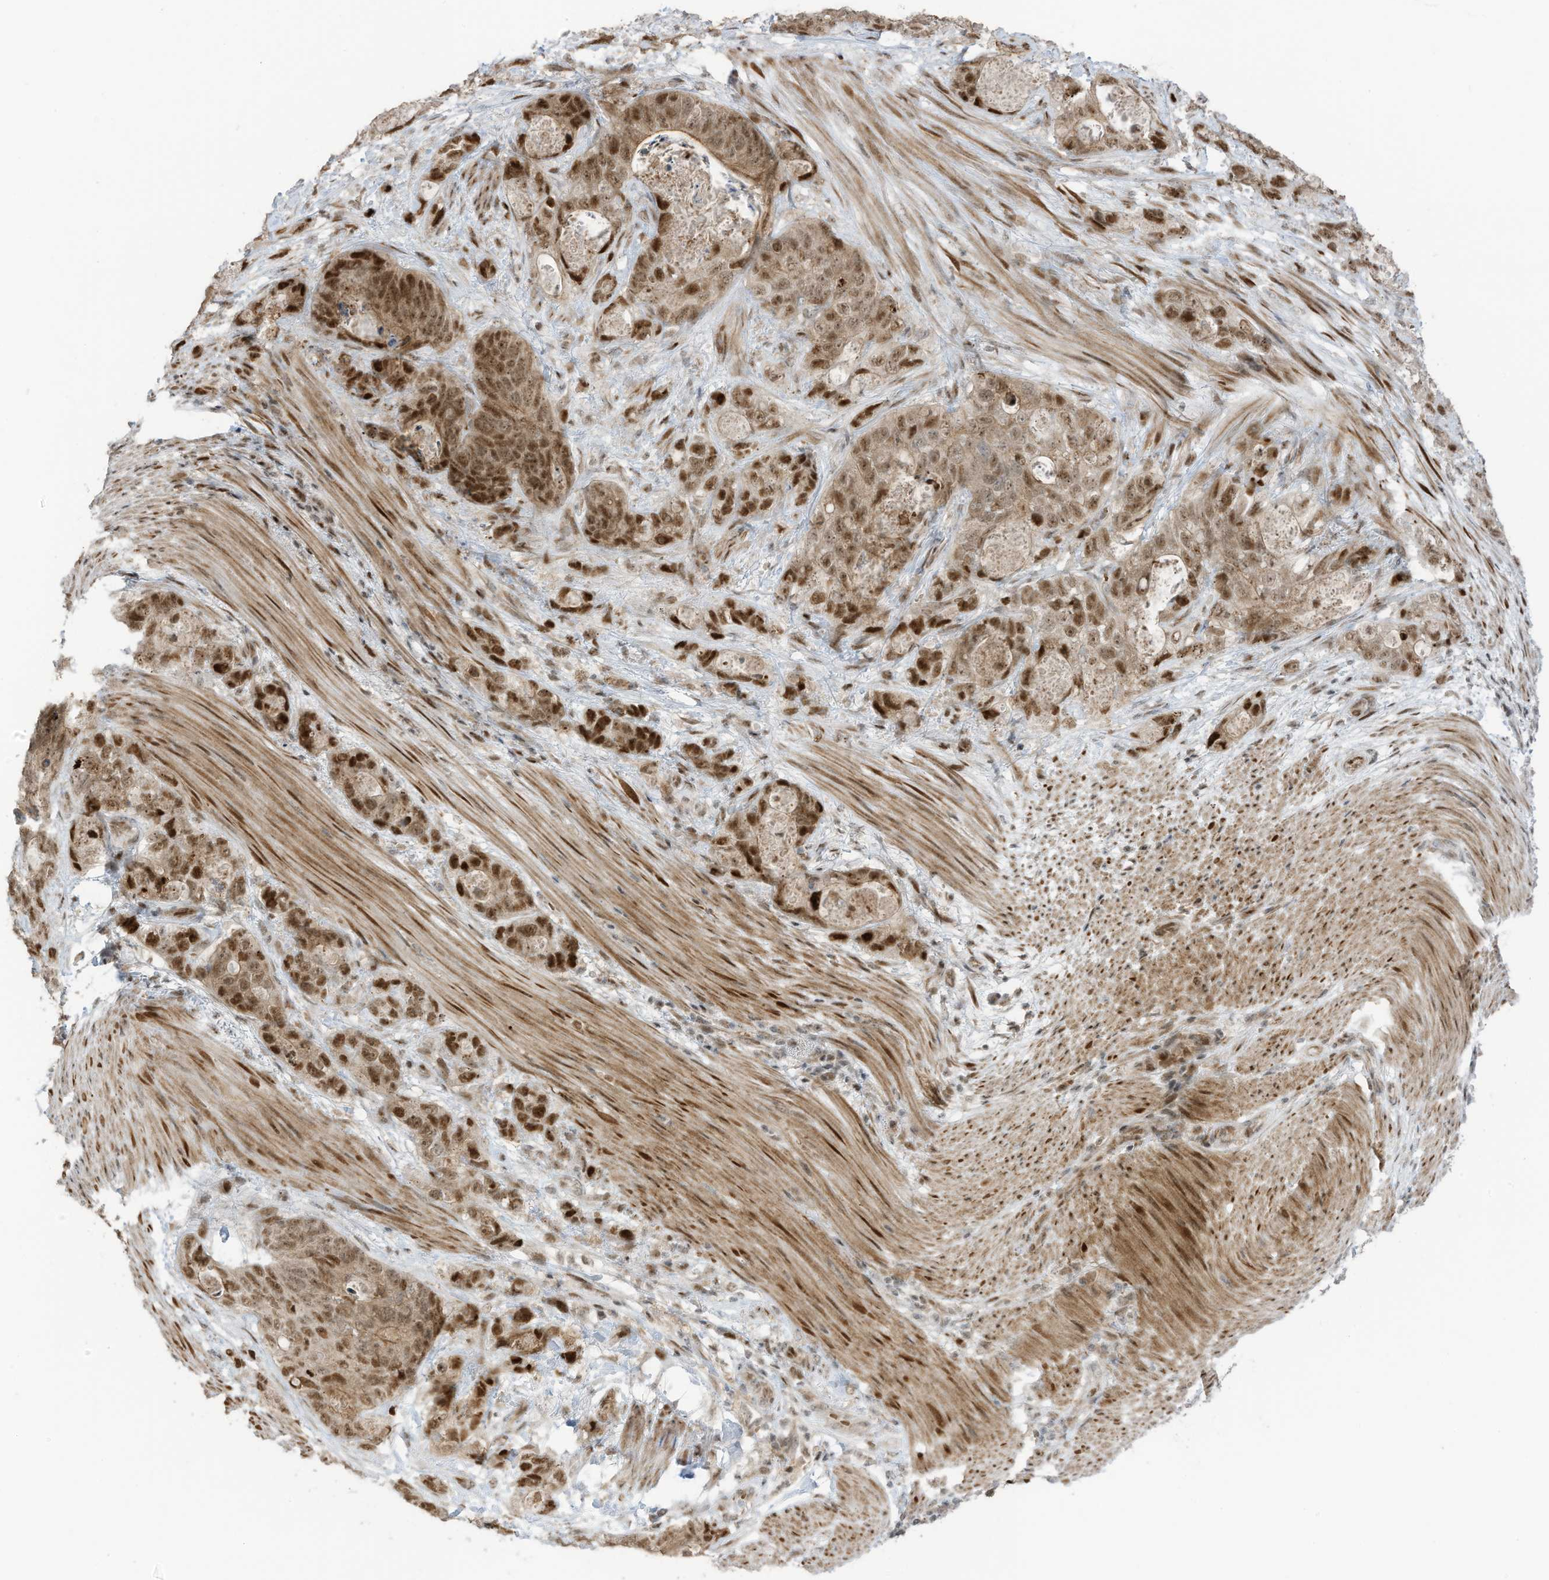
{"staining": {"intensity": "strong", "quantity": ">75%", "location": "nuclear"}, "tissue": "stomach cancer", "cell_type": "Tumor cells", "image_type": "cancer", "snomed": [{"axis": "morphology", "description": "Normal tissue, NOS"}, {"axis": "morphology", "description": "Adenocarcinoma, NOS"}, {"axis": "topography", "description": "Stomach"}], "caption": "About >75% of tumor cells in human stomach cancer exhibit strong nuclear protein staining as visualized by brown immunohistochemical staining.", "gene": "ZCWPW2", "patient": {"sex": "female", "age": 89}}